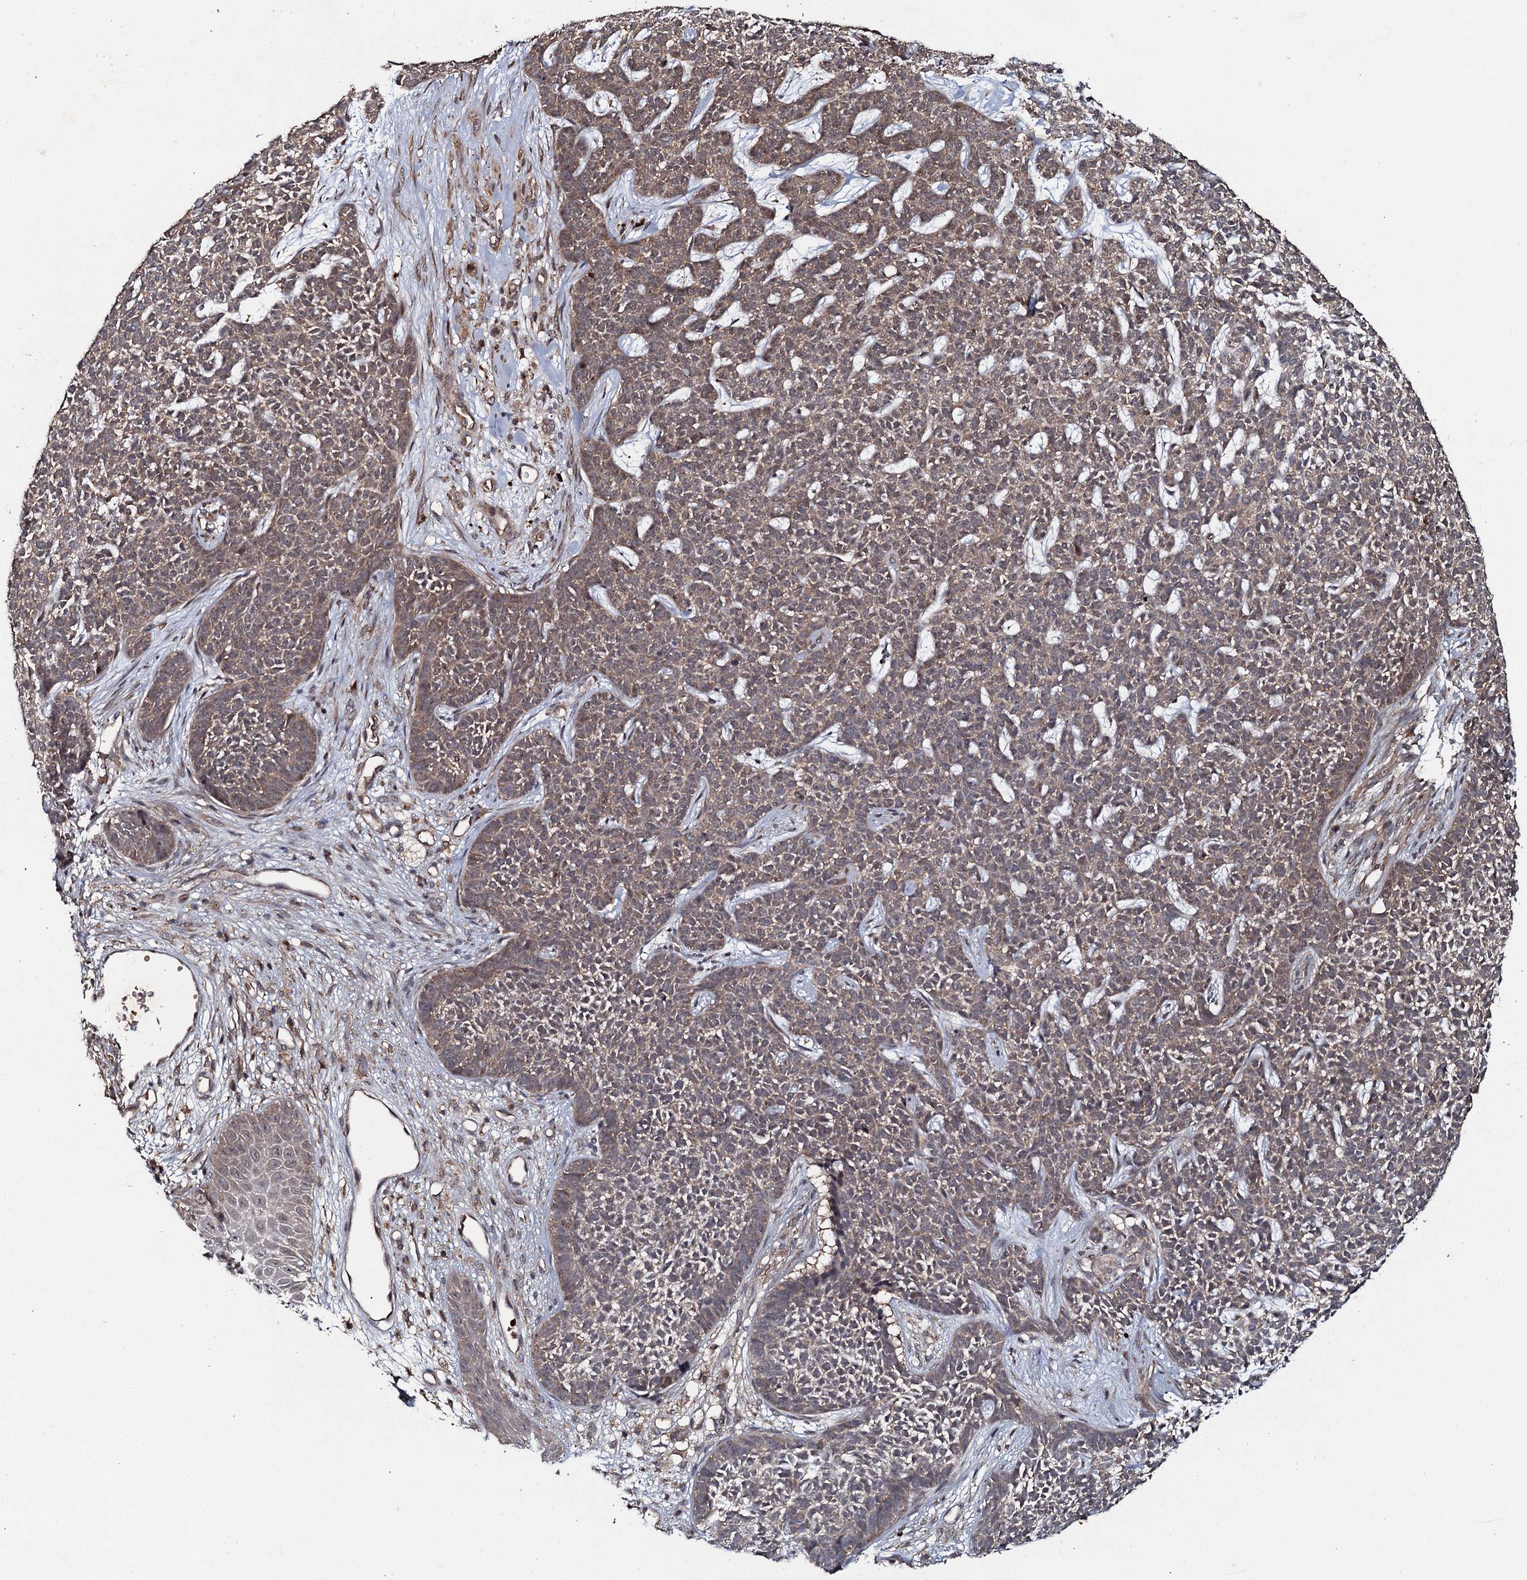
{"staining": {"intensity": "moderate", "quantity": "25%-75%", "location": "cytoplasmic/membranous"}, "tissue": "skin cancer", "cell_type": "Tumor cells", "image_type": "cancer", "snomed": [{"axis": "morphology", "description": "Basal cell carcinoma"}, {"axis": "topography", "description": "Skin"}], "caption": "Tumor cells exhibit medium levels of moderate cytoplasmic/membranous positivity in about 25%-75% of cells in human basal cell carcinoma (skin).", "gene": "ADGRG3", "patient": {"sex": "female", "age": 84}}